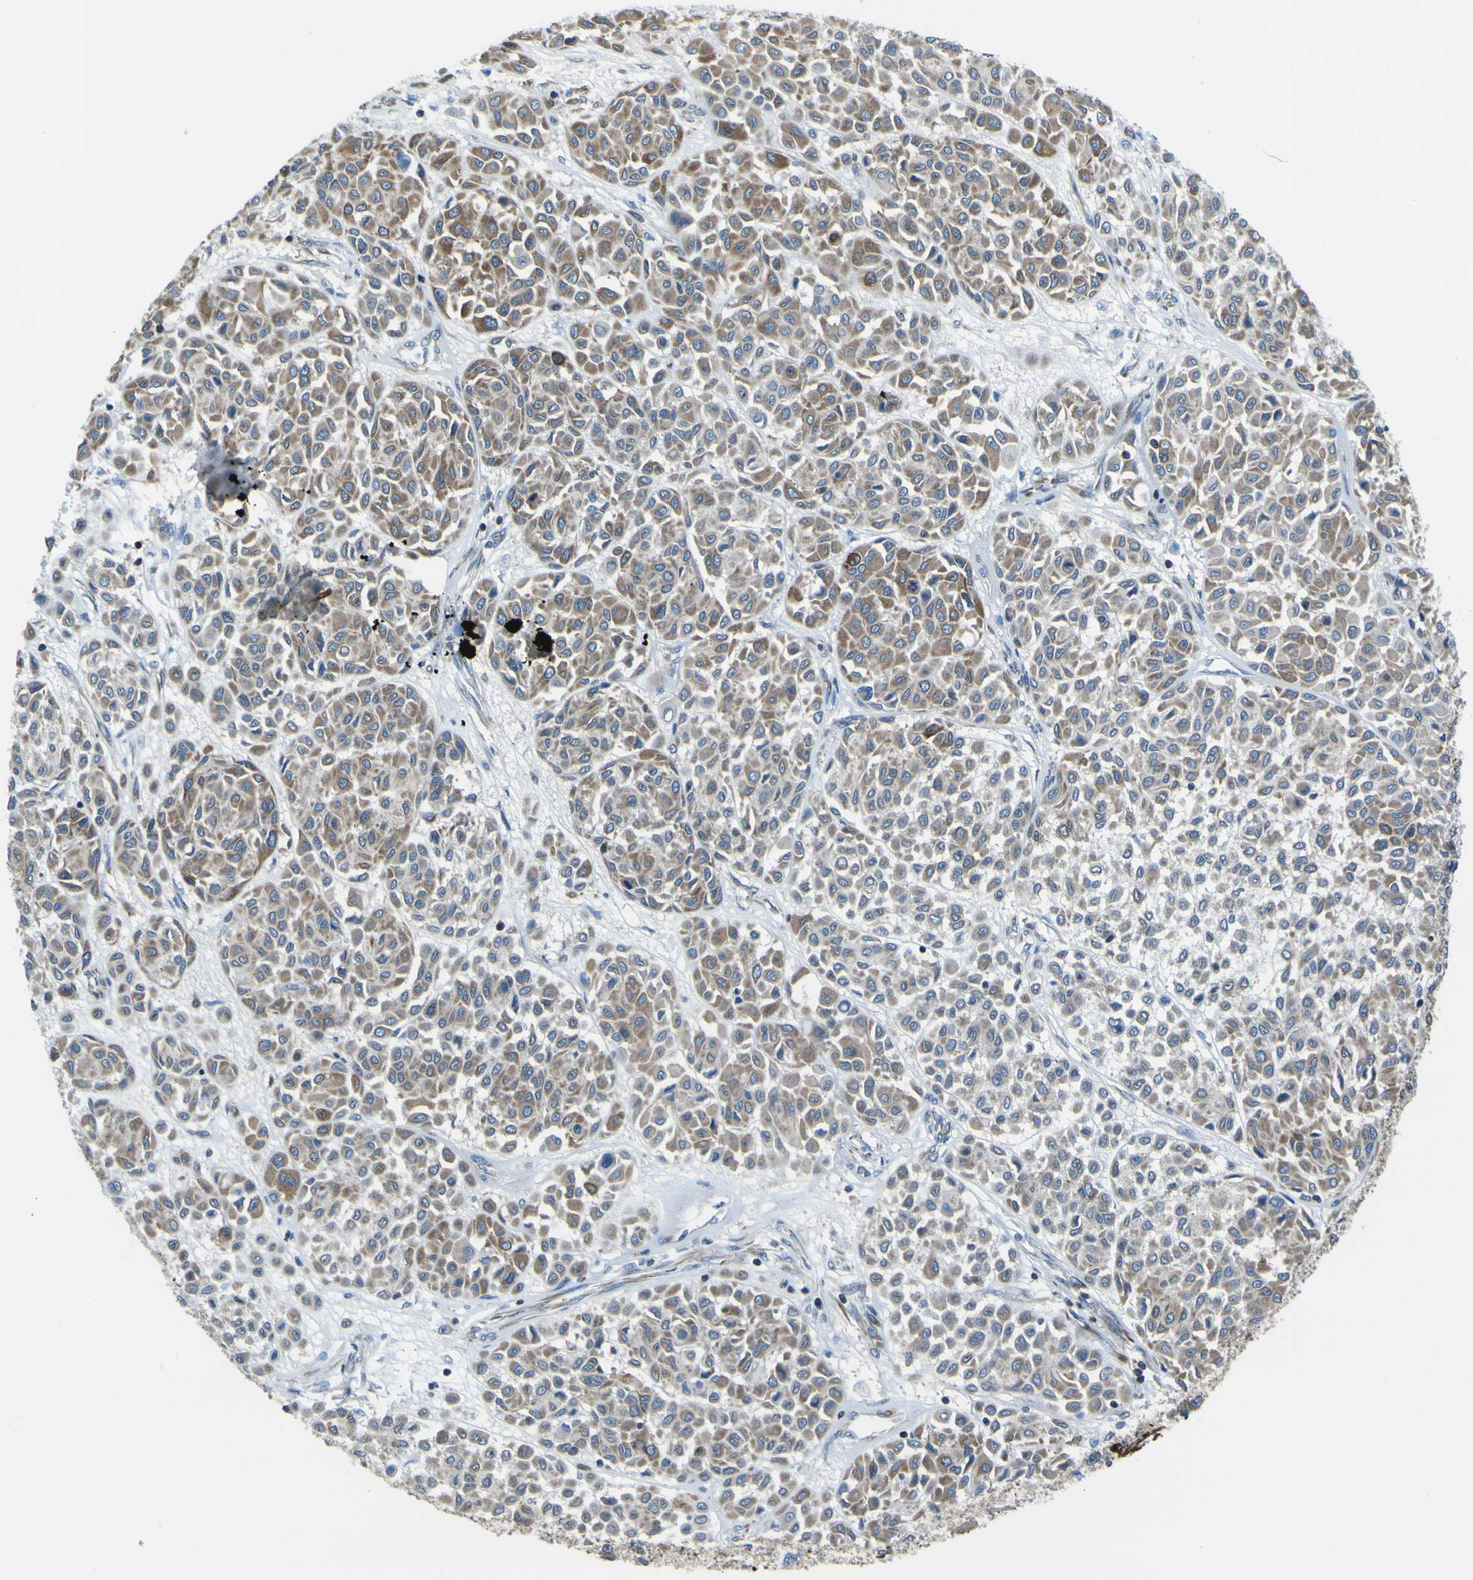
{"staining": {"intensity": "moderate", "quantity": ">75%", "location": "cytoplasmic/membranous"}, "tissue": "melanoma", "cell_type": "Tumor cells", "image_type": "cancer", "snomed": [{"axis": "morphology", "description": "Malignant melanoma, Metastatic site"}, {"axis": "topography", "description": "Soft tissue"}], "caption": "Malignant melanoma (metastatic site) stained for a protein (brown) shows moderate cytoplasmic/membranous positive staining in about >75% of tumor cells.", "gene": "STIM1", "patient": {"sex": "male", "age": 41}}